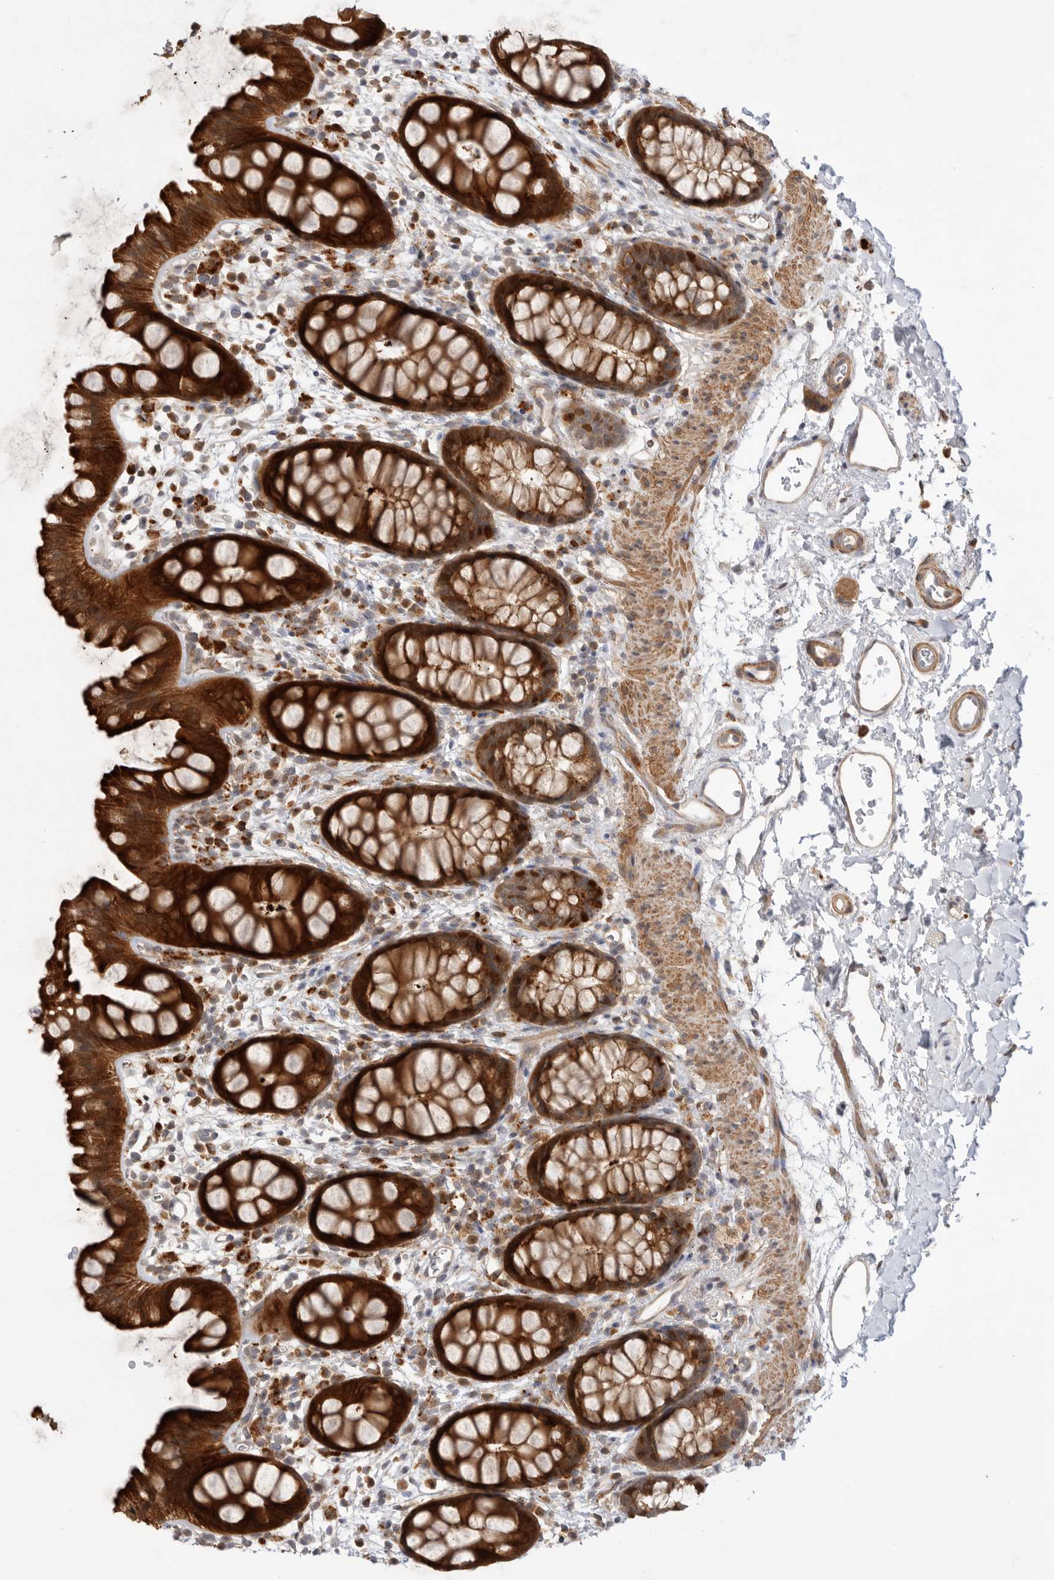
{"staining": {"intensity": "strong", "quantity": ">75%", "location": "cytoplasmic/membranous"}, "tissue": "rectum", "cell_type": "Glandular cells", "image_type": "normal", "snomed": [{"axis": "morphology", "description": "Normal tissue, NOS"}, {"axis": "topography", "description": "Rectum"}], "caption": "High-magnification brightfield microscopy of benign rectum stained with DAB (brown) and counterstained with hematoxylin (blue). glandular cells exhibit strong cytoplasmic/membranous staining is identified in approximately>75% of cells. (DAB IHC with brightfield microscopy, high magnification).", "gene": "GNE", "patient": {"sex": "female", "age": 65}}